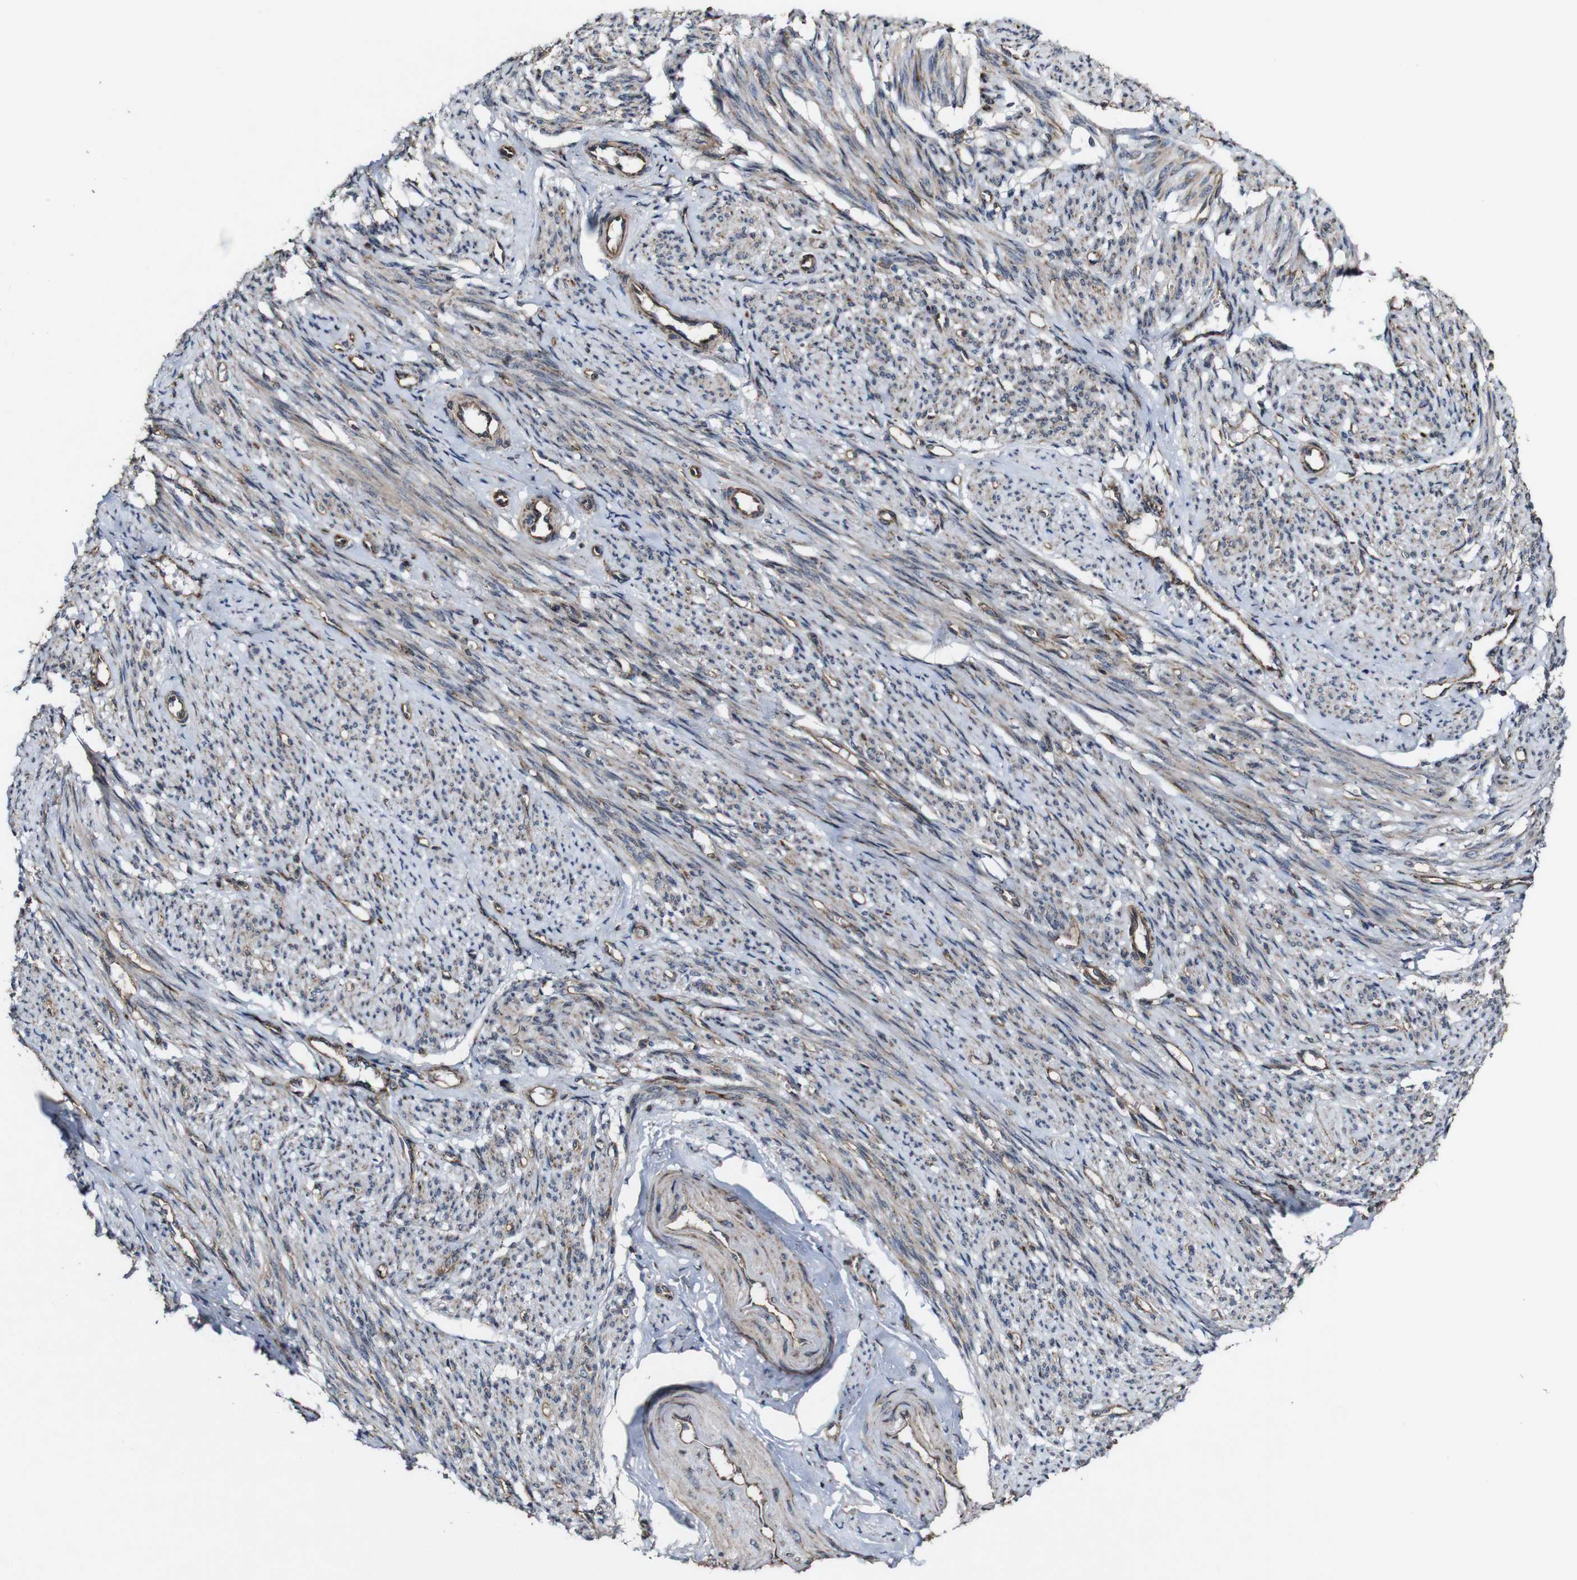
{"staining": {"intensity": "moderate", "quantity": "25%-75%", "location": "cytoplasmic/membranous"}, "tissue": "smooth muscle", "cell_type": "Smooth muscle cells", "image_type": "normal", "snomed": [{"axis": "morphology", "description": "Normal tissue, NOS"}, {"axis": "topography", "description": "Smooth muscle"}], "caption": "A histopathology image showing moderate cytoplasmic/membranous expression in about 25%-75% of smooth muscle cells in unremarkable smooth muscle, as visualized by brown immunohistochemical staining.", "gene": "BTN3A3", "patient": {"sex": "female", "age": 65}}